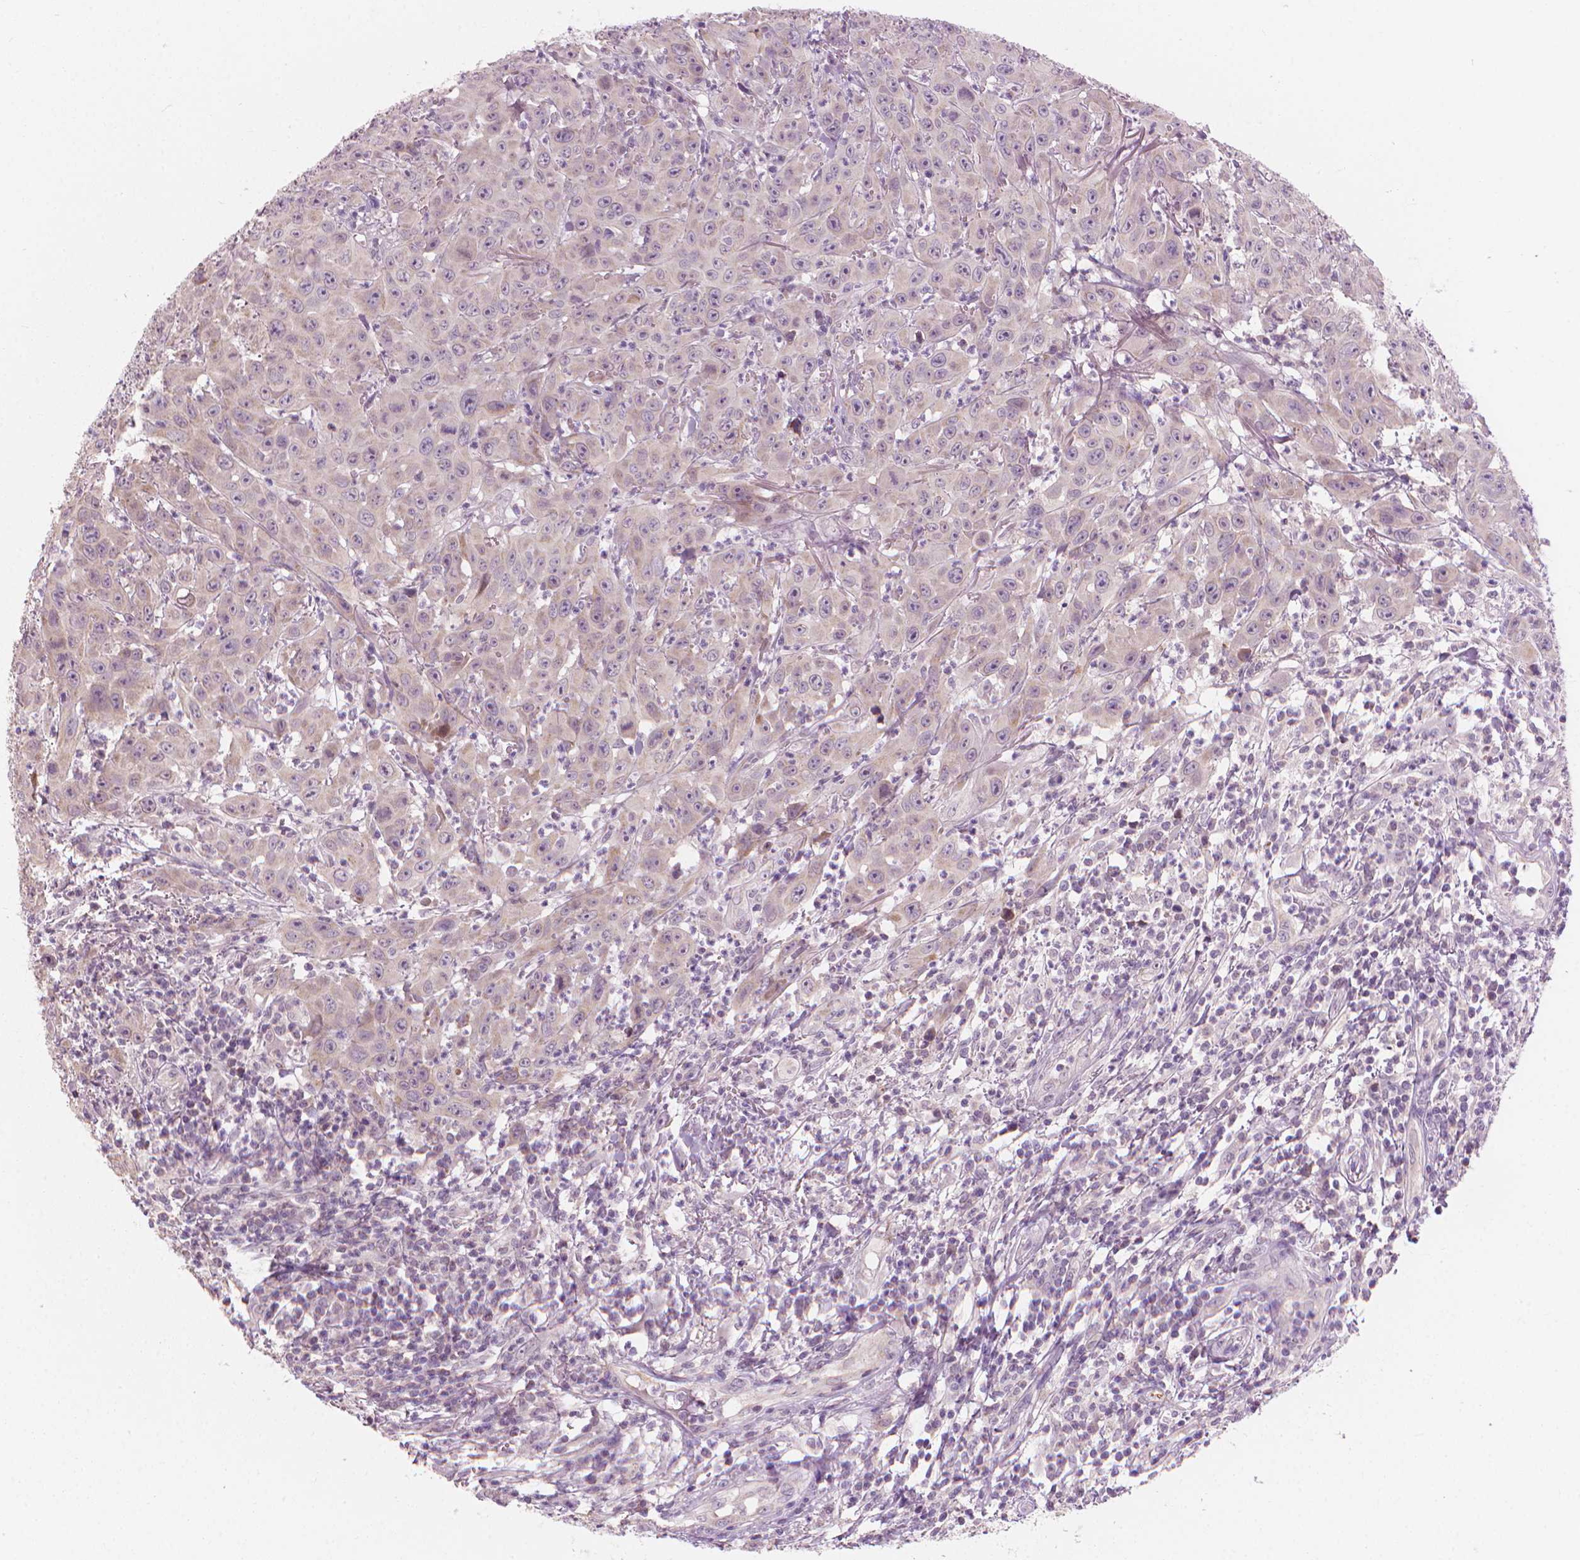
{"staining": {"intensity": "negative", "quantity": "none", "location": "none"}, "tissue": "head and neck cancer", "cell_type": "Tumor cells", "image_type": "cancer", "snomed": [{"axis": "morphology", "description": "Squamous cell carcinoma, NOS"}, {"axis": "topography", "description": "Skin"}, {"axis": "topography", "description": "Head-Neck"}], "caption": "Immunohistochemistry micrograph of neoplastic tissue: human head and neck cancer stained with DAB (3,3'-diaminobenzidine) reveals no significant protein positivity in tumor cells.", "gene": "CFAP126", "patient": {"sex": "male", "age": 80}}